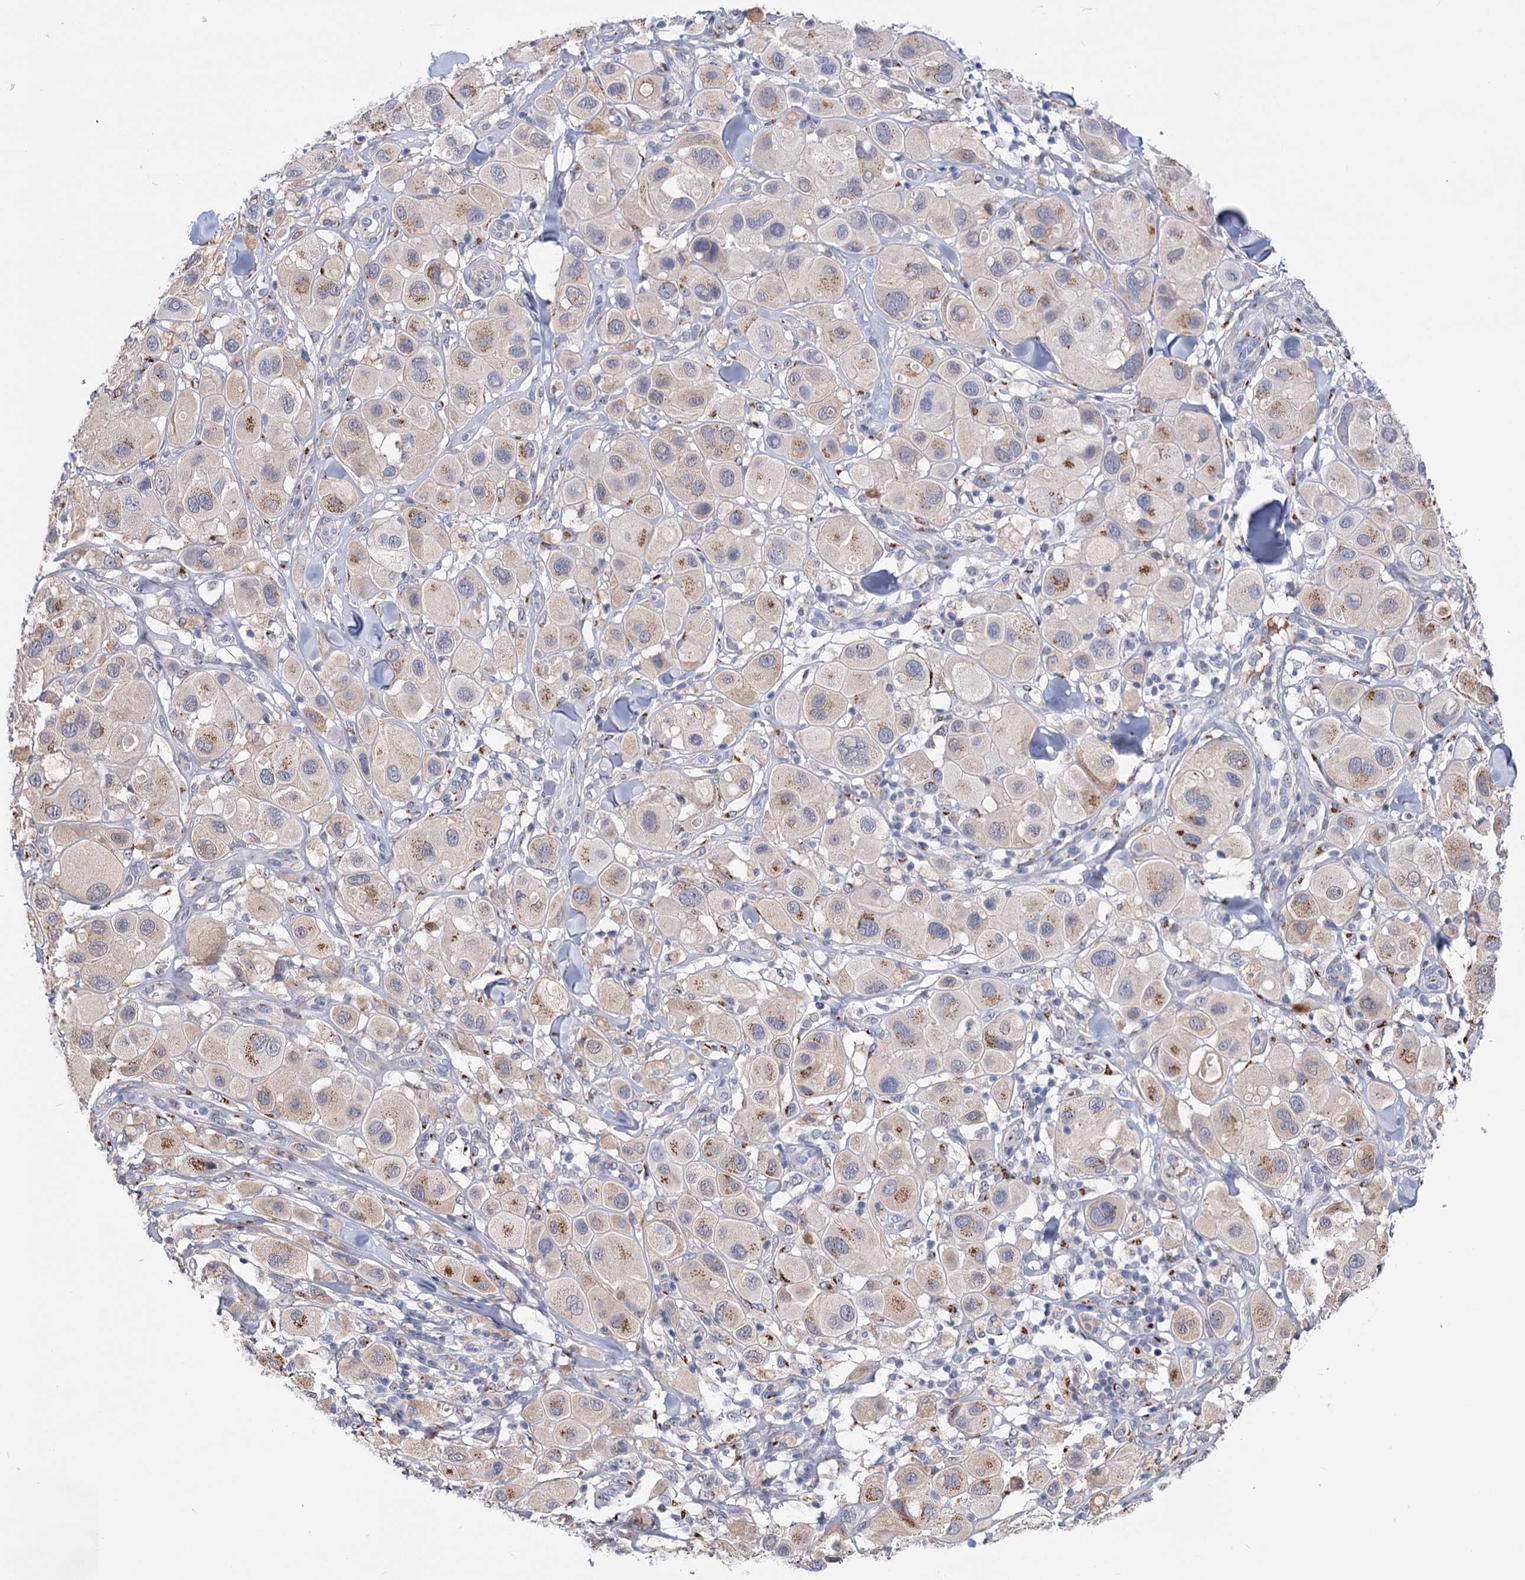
{"staining": {"intensity": "moderate", "quantity": "<25%", "location": "cytoplasmic/membranous"}, "tissue": "melanoma", "cell_type": "Tumor cells", "image_type": "cancer", "snomed": [{"axis": "morphology", "description": "Malignant melanoma, Metastatic site"}, {"axis": "topography", "description": "Skin"}], "caption": "Protein staining of malignant melanoma (metastatic site) tissue exhibits moderate cytoplasmic/membranous staining in approximately <25% of tumor cells. The staining is performed using DAB brown chromogen to label protein expression. The nuclei are counter-stained blue using hematoxylin.", "gene": "C11orf96", "patient": {"sex": "male", "age": 41}}